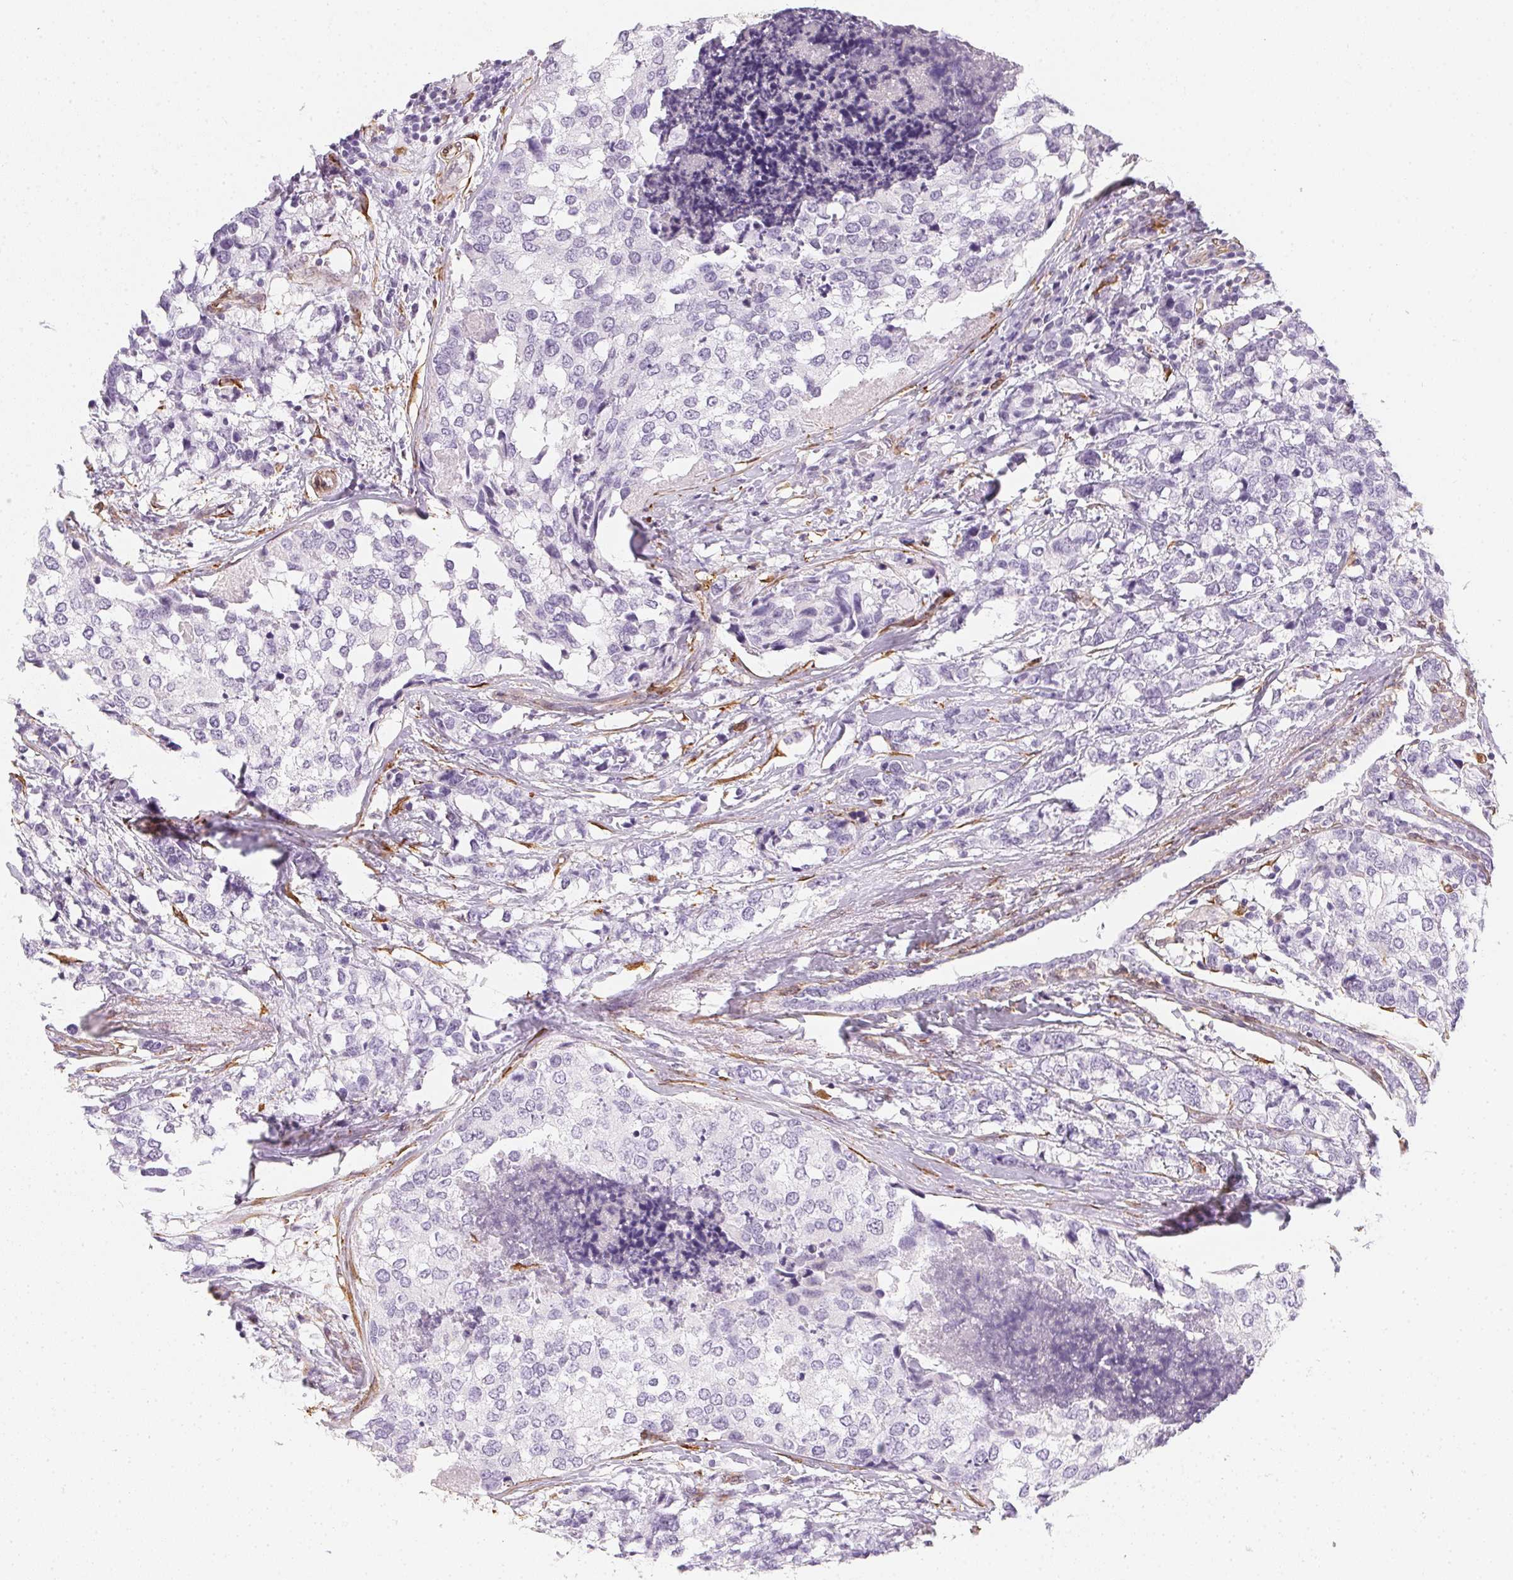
{"staining": {"intensity": "negative", "quantity": "none", "location": "none"}, "tissue": "breast cancer", "cell_type": "Tumor cells", "image_type": "cancer", "snomed": [{"axis": "morphology", "description": "Lobular carcinoma"}, {"axis": "topography", "description": "Breast"}], "caption": "Tumor cells are negative for brown protein staining in breast lobular carcinoma. (Brightfield microscopy of DAB immunohistochemistry (IHC) at high magnification).", "gene": "RSBN1", "patient": {"sex": "female", "age": 59}}